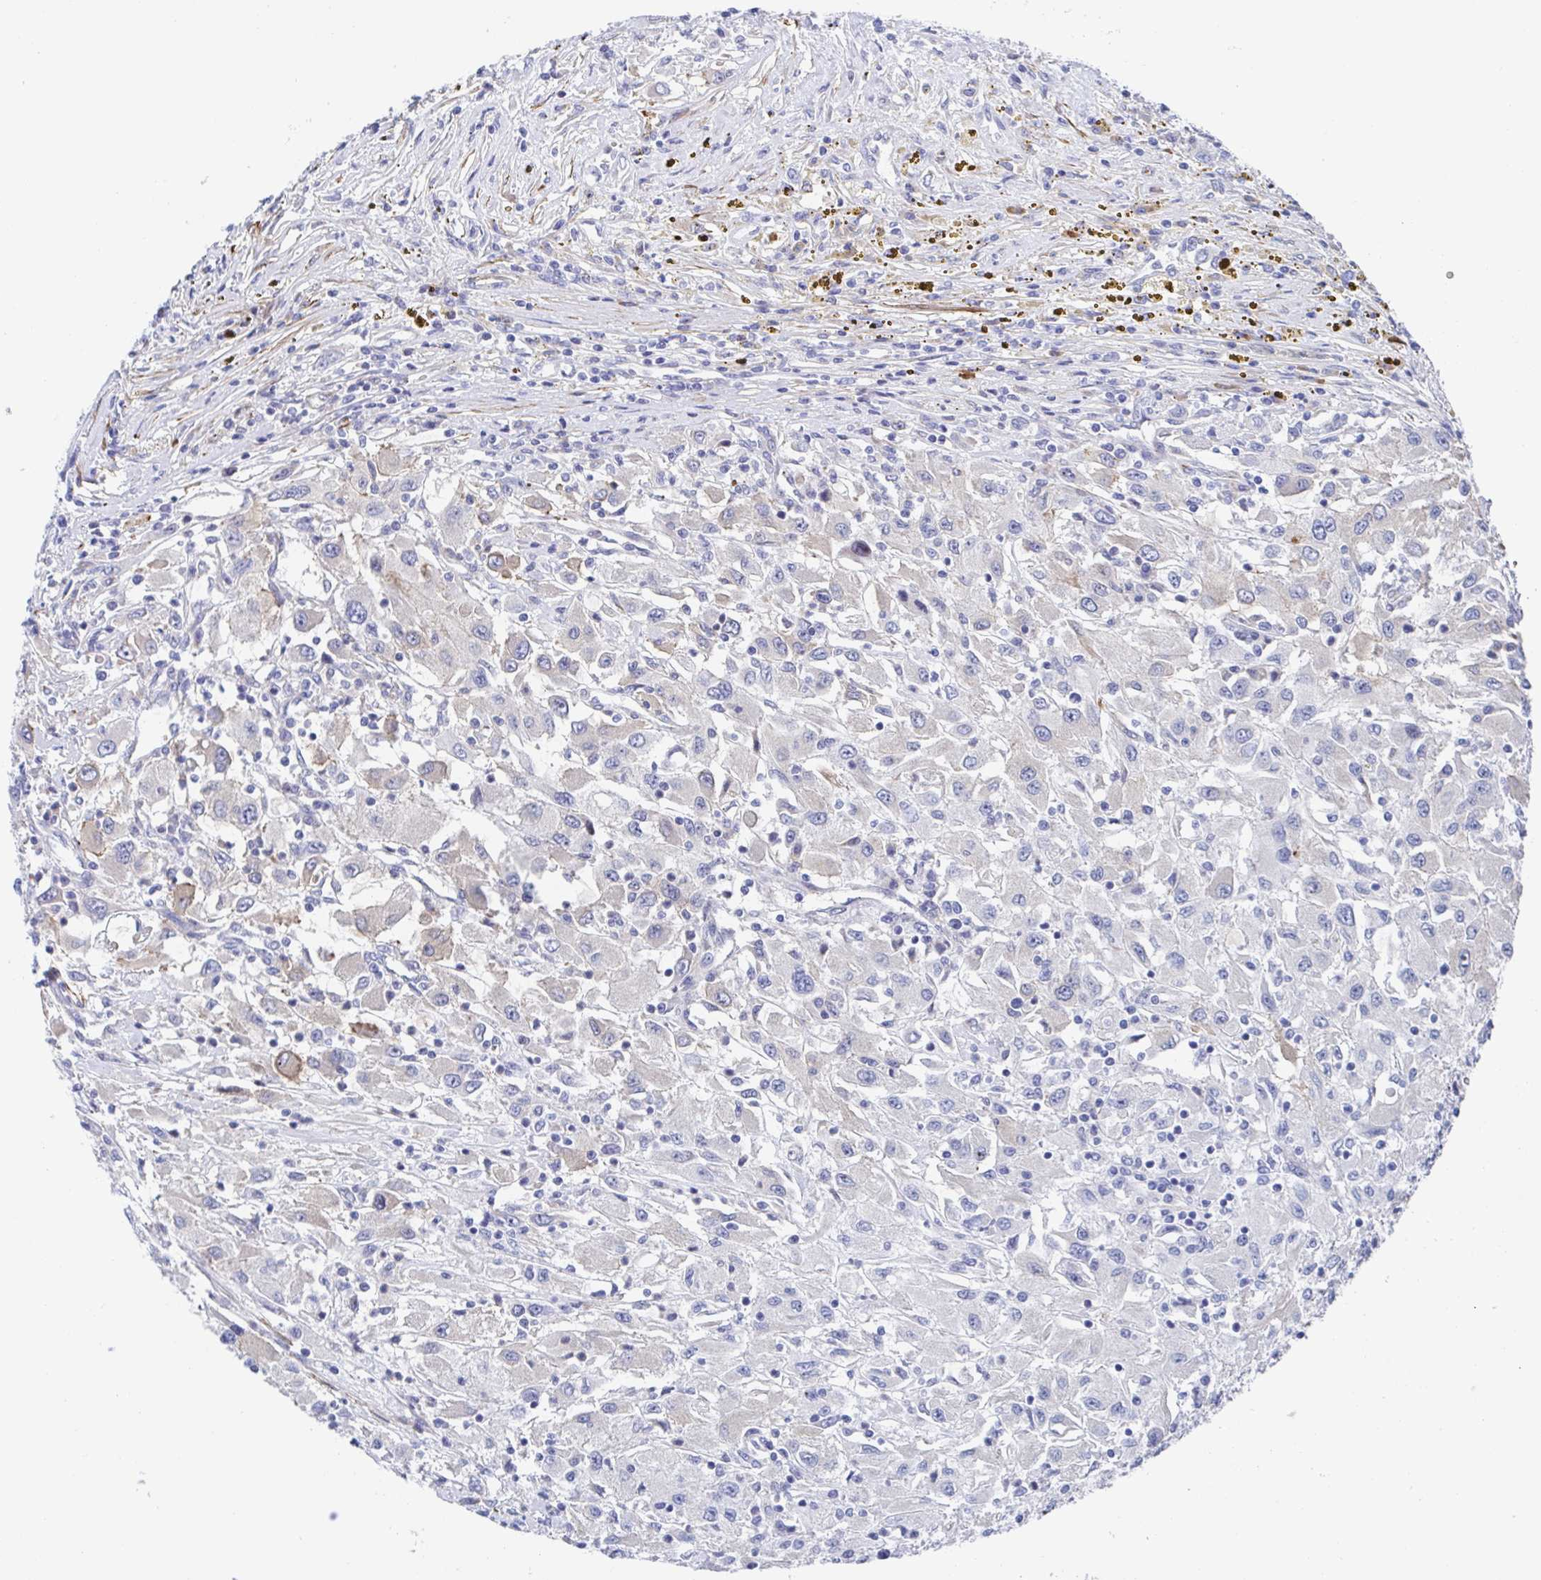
{"staining": {"intensity": "negative", "quantity": "none", "location": "none"}, "tissue": "renal cancer", "cell_type": "Tumor cells", "image_type": "cancer", "snomed": [{"axis": "morphology", "description": "Adenocarcinoma, NOS"}, {"axis": "topography", "description": "Kidney"}], "caption": "The photomicrograph reveals no staining of tumor cells in renal adenocarcinoma. Nuclei are stained in blue.", "gene": "KLC3", "patient": {"sex": "female", "age": 67}}